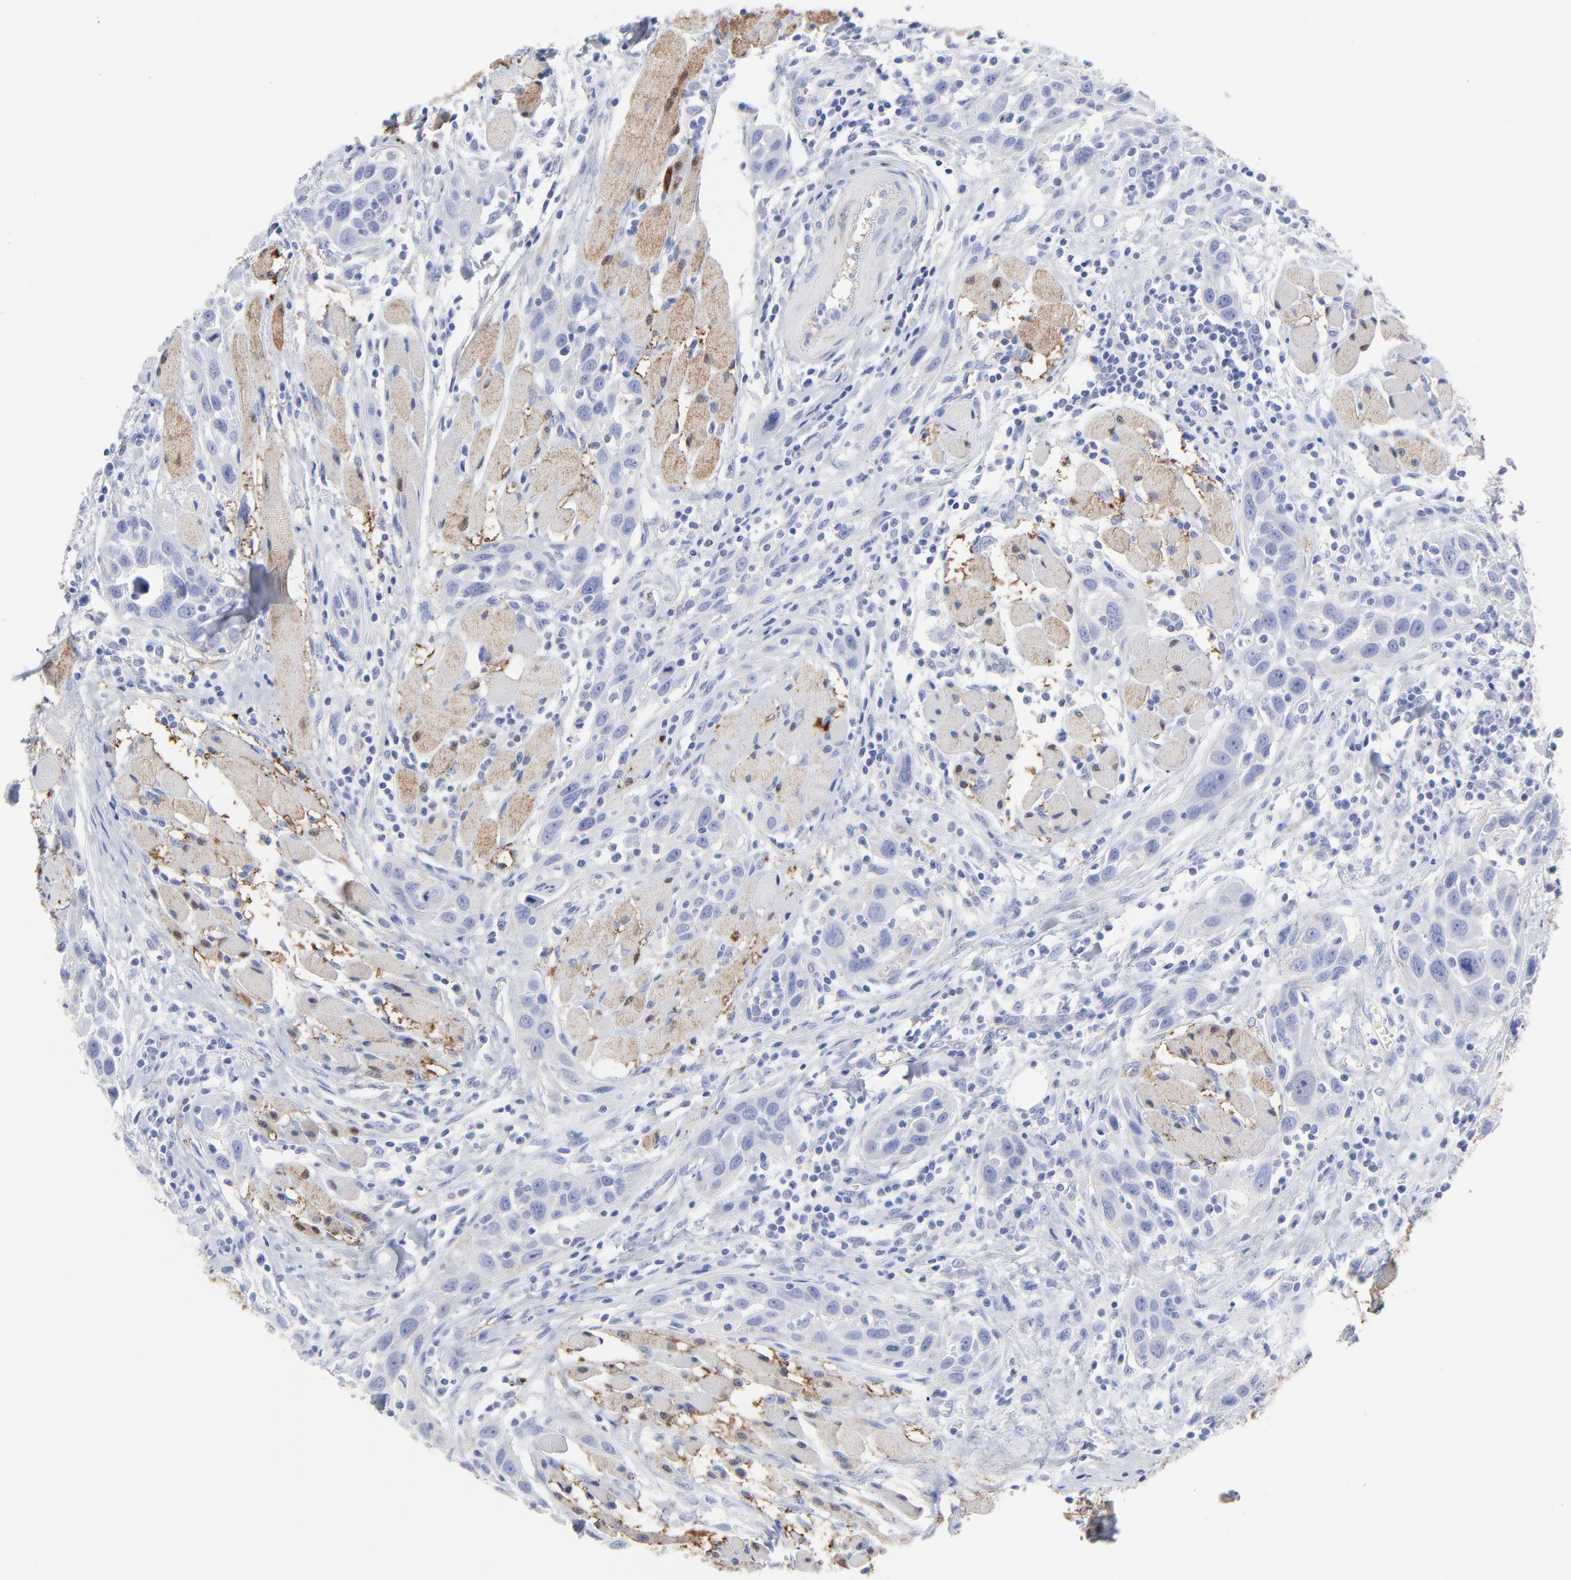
{"staining": {"intensity": "negative", "quantity": "none", "location": "none"}, "tissue": "head and neck cancer", "cell_type": "Tumor cells", "image_type": "cancer", "snomed": [{"axis": "morphology", "description": "Squamous cell carcinoma, NOS"}, {"axis": "topography", "description": "Oral tissue"}, {"axis": "topography", "description": "Head-Neck"}], "caption": "Immunohistochemistry (IHC) of head and neck cancer (squamous cell carcinoma) shows no positivity in tumor cells.", "gene": "CNTN3", "patient": {"sex": "female", "age": 50}}